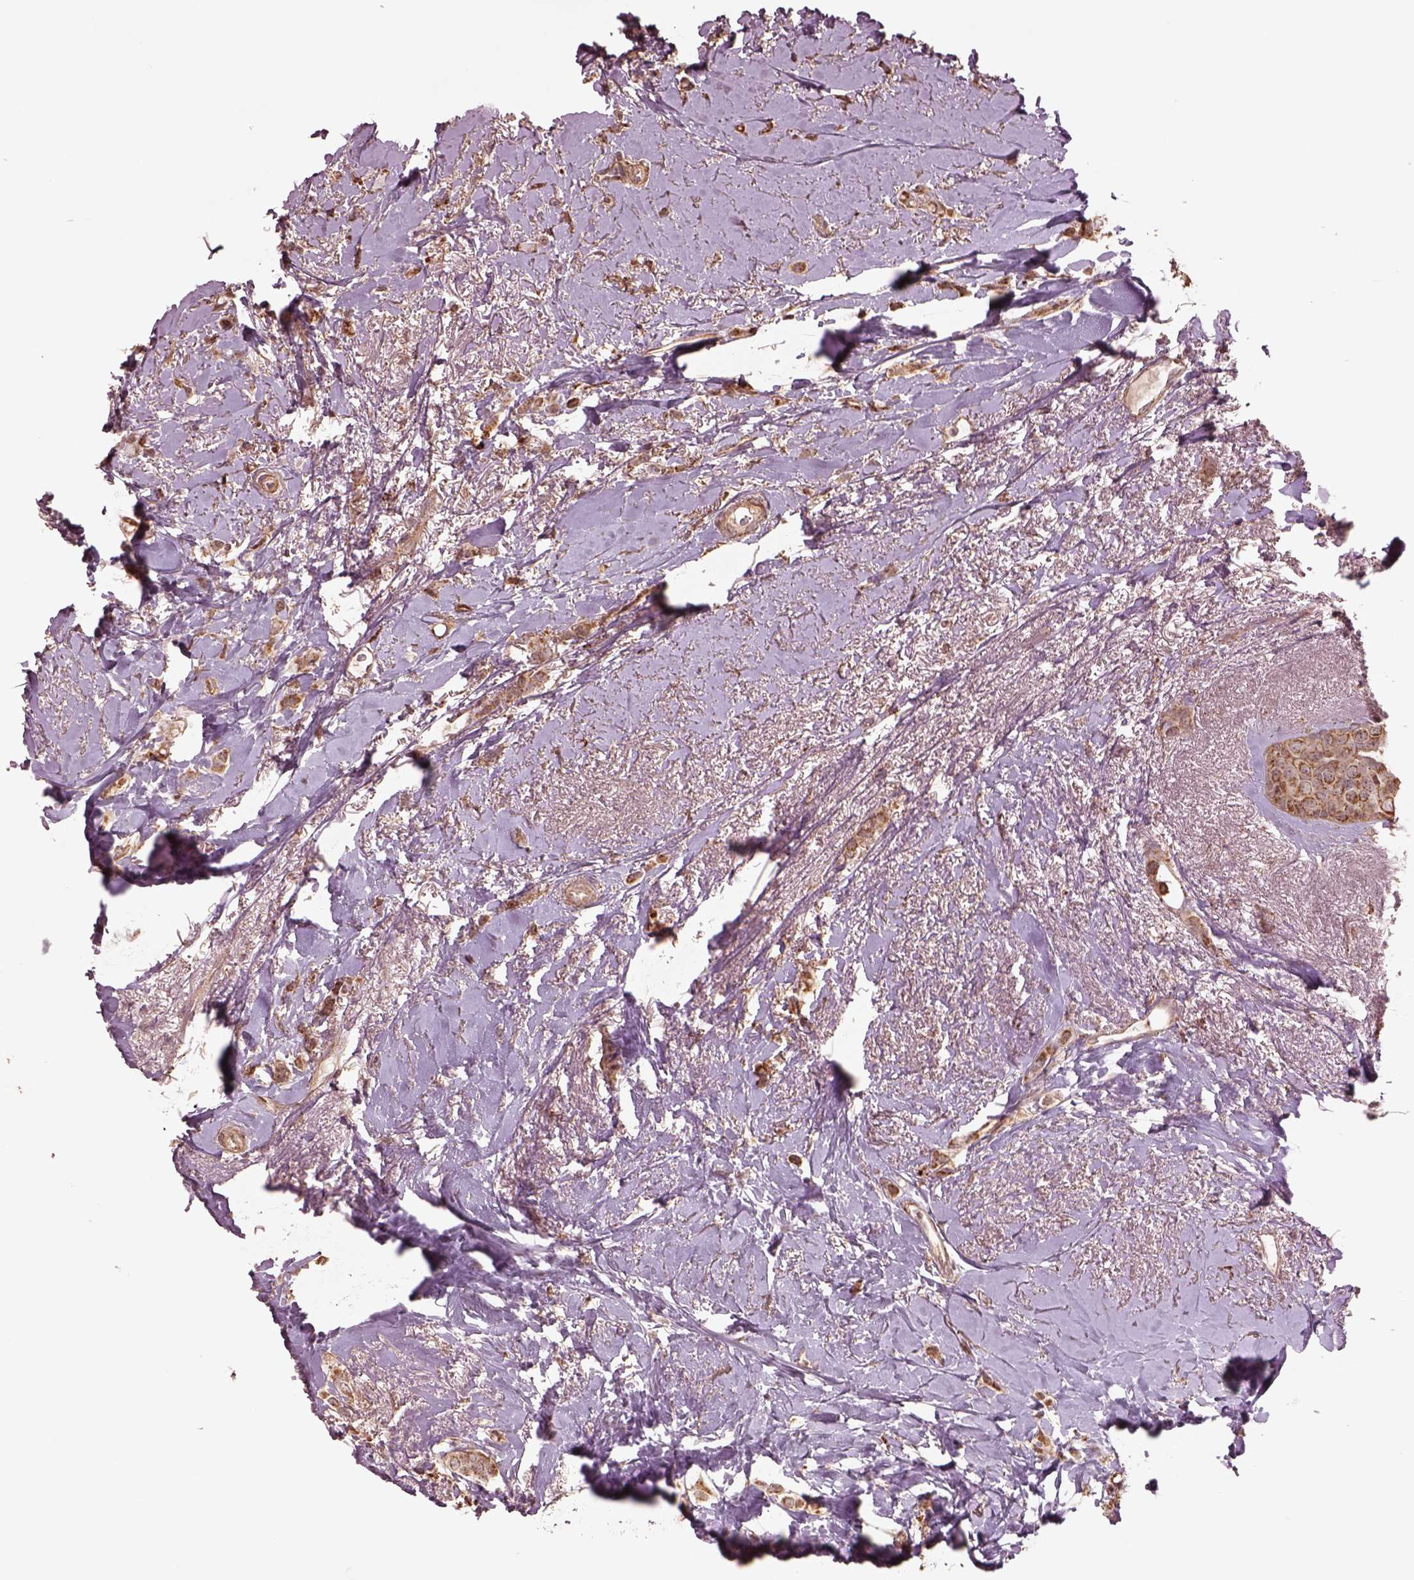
{"staining": {"intensity": "moderate", "quantity": ">75%", "location": "cytoplasmic/membranous"}, "tissue": "breast cancer", "cell_type": "Tumor cells", "image_type": "cancer", "snomed": [{"axis": "morphology", "description": "Lobular carcinoma"}, {"axis": "topography", "description": "Breast"}], "caption": "Immunohistochemical staining of lobular carcinoma (breast) demonstrates medium levels of moderate cytoplasmic/membranous protein staining in about >75% of tumor cells. (Stains: DAB in brown, nuclei in blue, Microscopy: brightfield microscopy at high magnification).", "gene": "SEL1L3", "patient": {"sex": "female", "age": 66}}